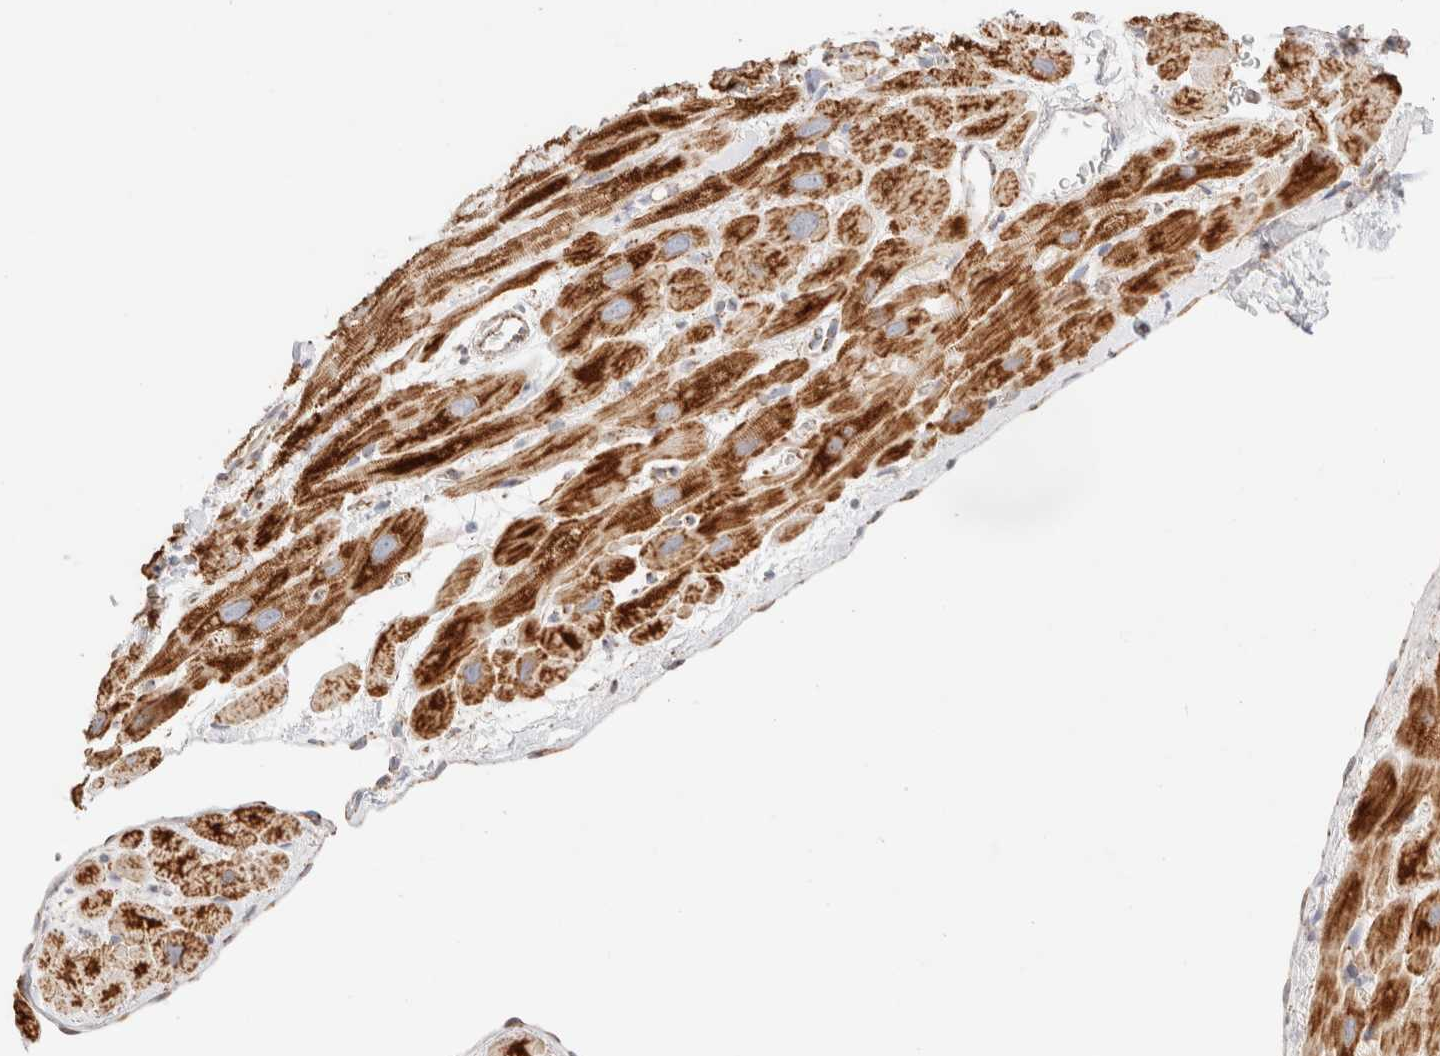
{"staining": {"intensity": "strong", "quantity": ">75%", "location": "cytoplasmic/membranous"}, "tissue": "heart muscle", "cell_type": "Cardiomyocytes", "image_type": "normal", "snomed": [{"axis": "morphology", "description": "Normal tissue, NOS"}, {"axis": "topography", "description": "Heart"}], "caption": "Immunohistochemistry (IHC) of unremarkable heart muscle shows high levels of strong cytoplasmic/membranous positivity in about >75% of cardiomyocytes. Immunohistochemistry stains the protein in brown and the nuclei are stained blue.", "gene": "PHB2", "patient": {"sex": "male", "age": 49}}